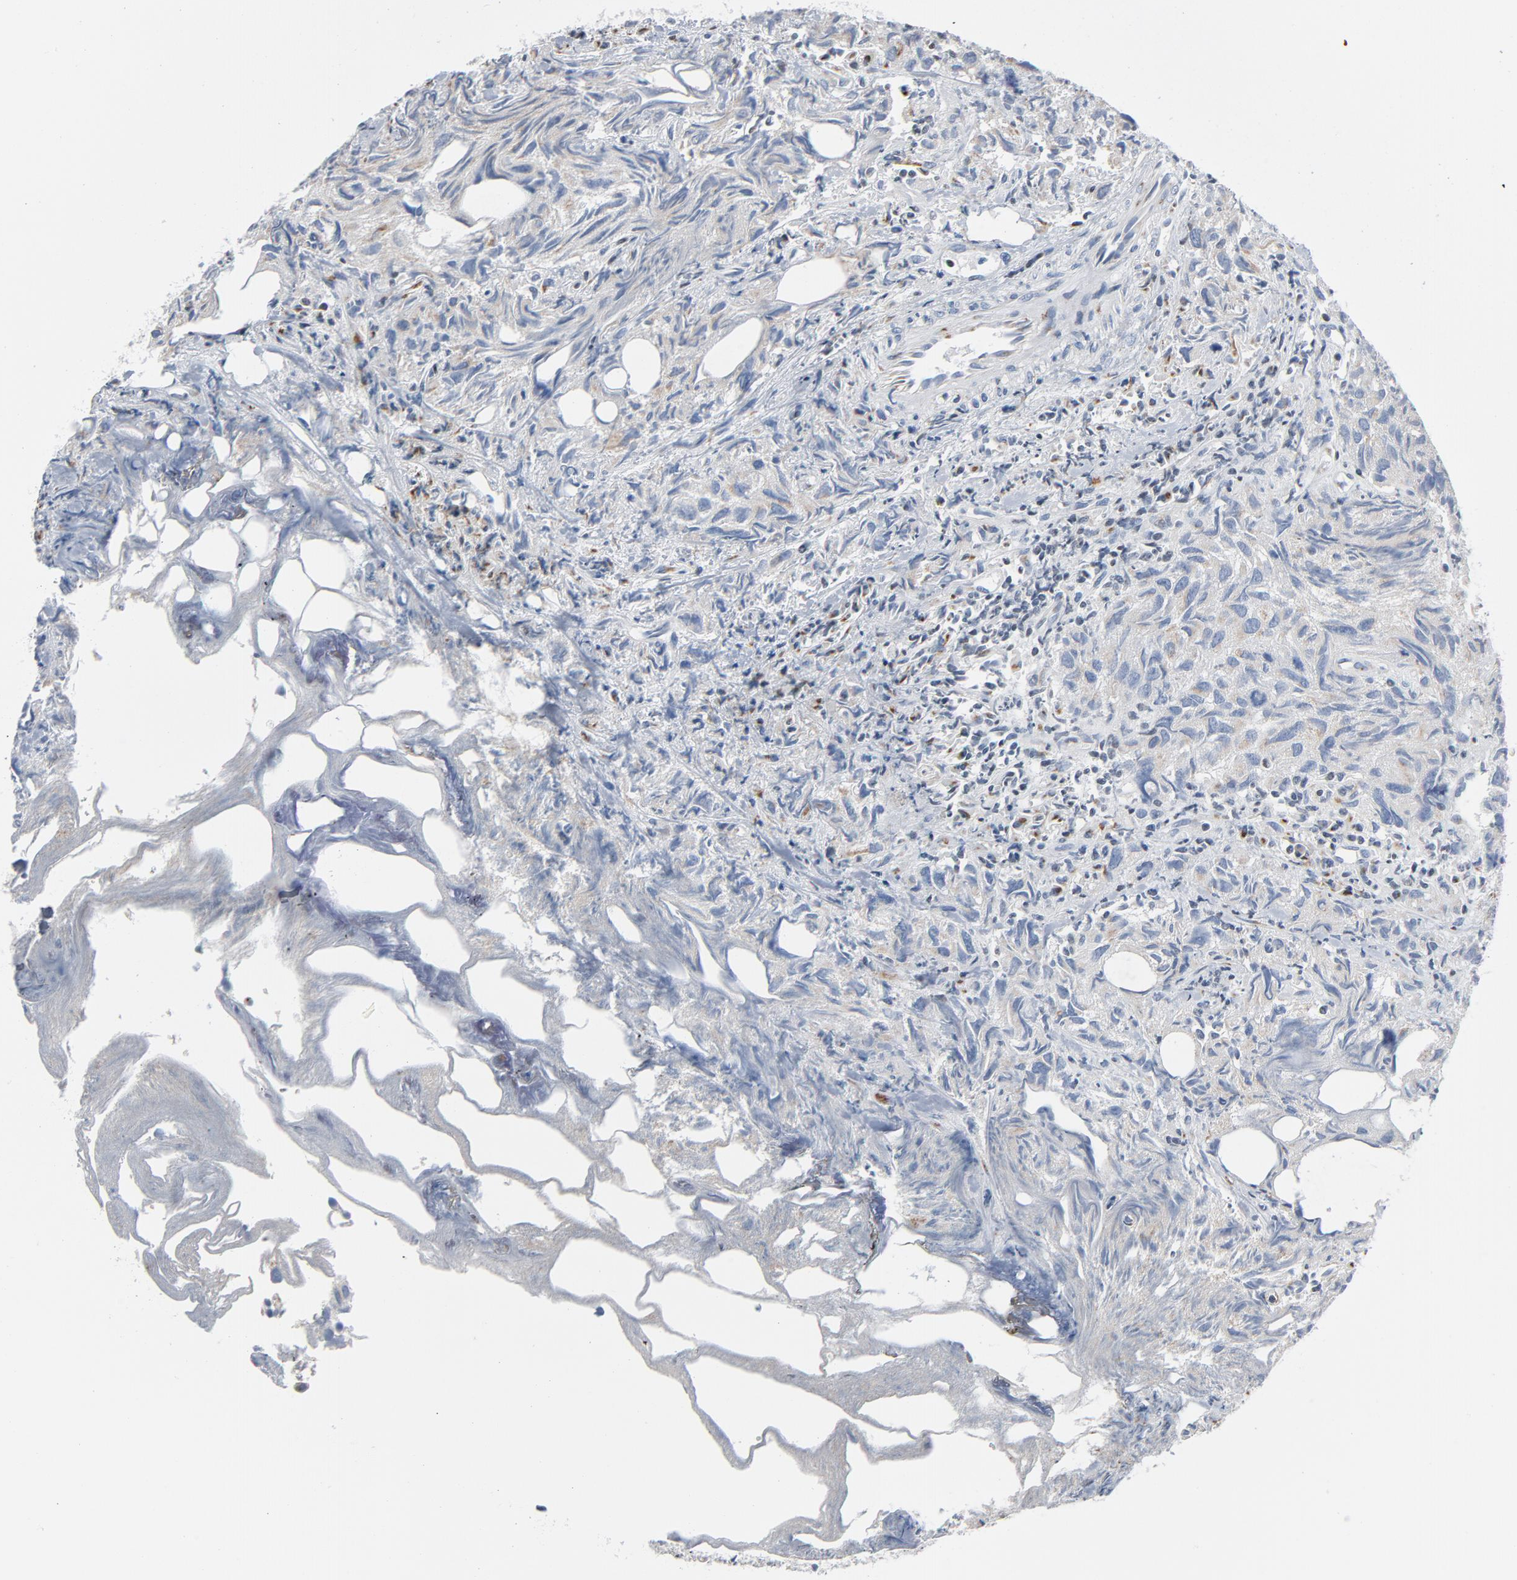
{"staining": {"intensity": "weak", "quantity": "25%-75%", "location": "cytoplasmic/membranous"}, "tissue": "urothelial cancer", "cell_type": "Tumor cells", "image_type": "cancer", "snomed": [{"axis": "morphology", "description": "Urothelial carcinoma, High grade"}, {"axis": "topography", "description": "Urinary bladder"}], "caption": "There is low levels of weak cytoplasmic/membranous expression in tumor cells of high-grade urothelial carcinoma, as demonstrated by immunohistochemical staining (brown color).", "gene": "YIPF6", "patient": {"sex": "female", "age": 75}}